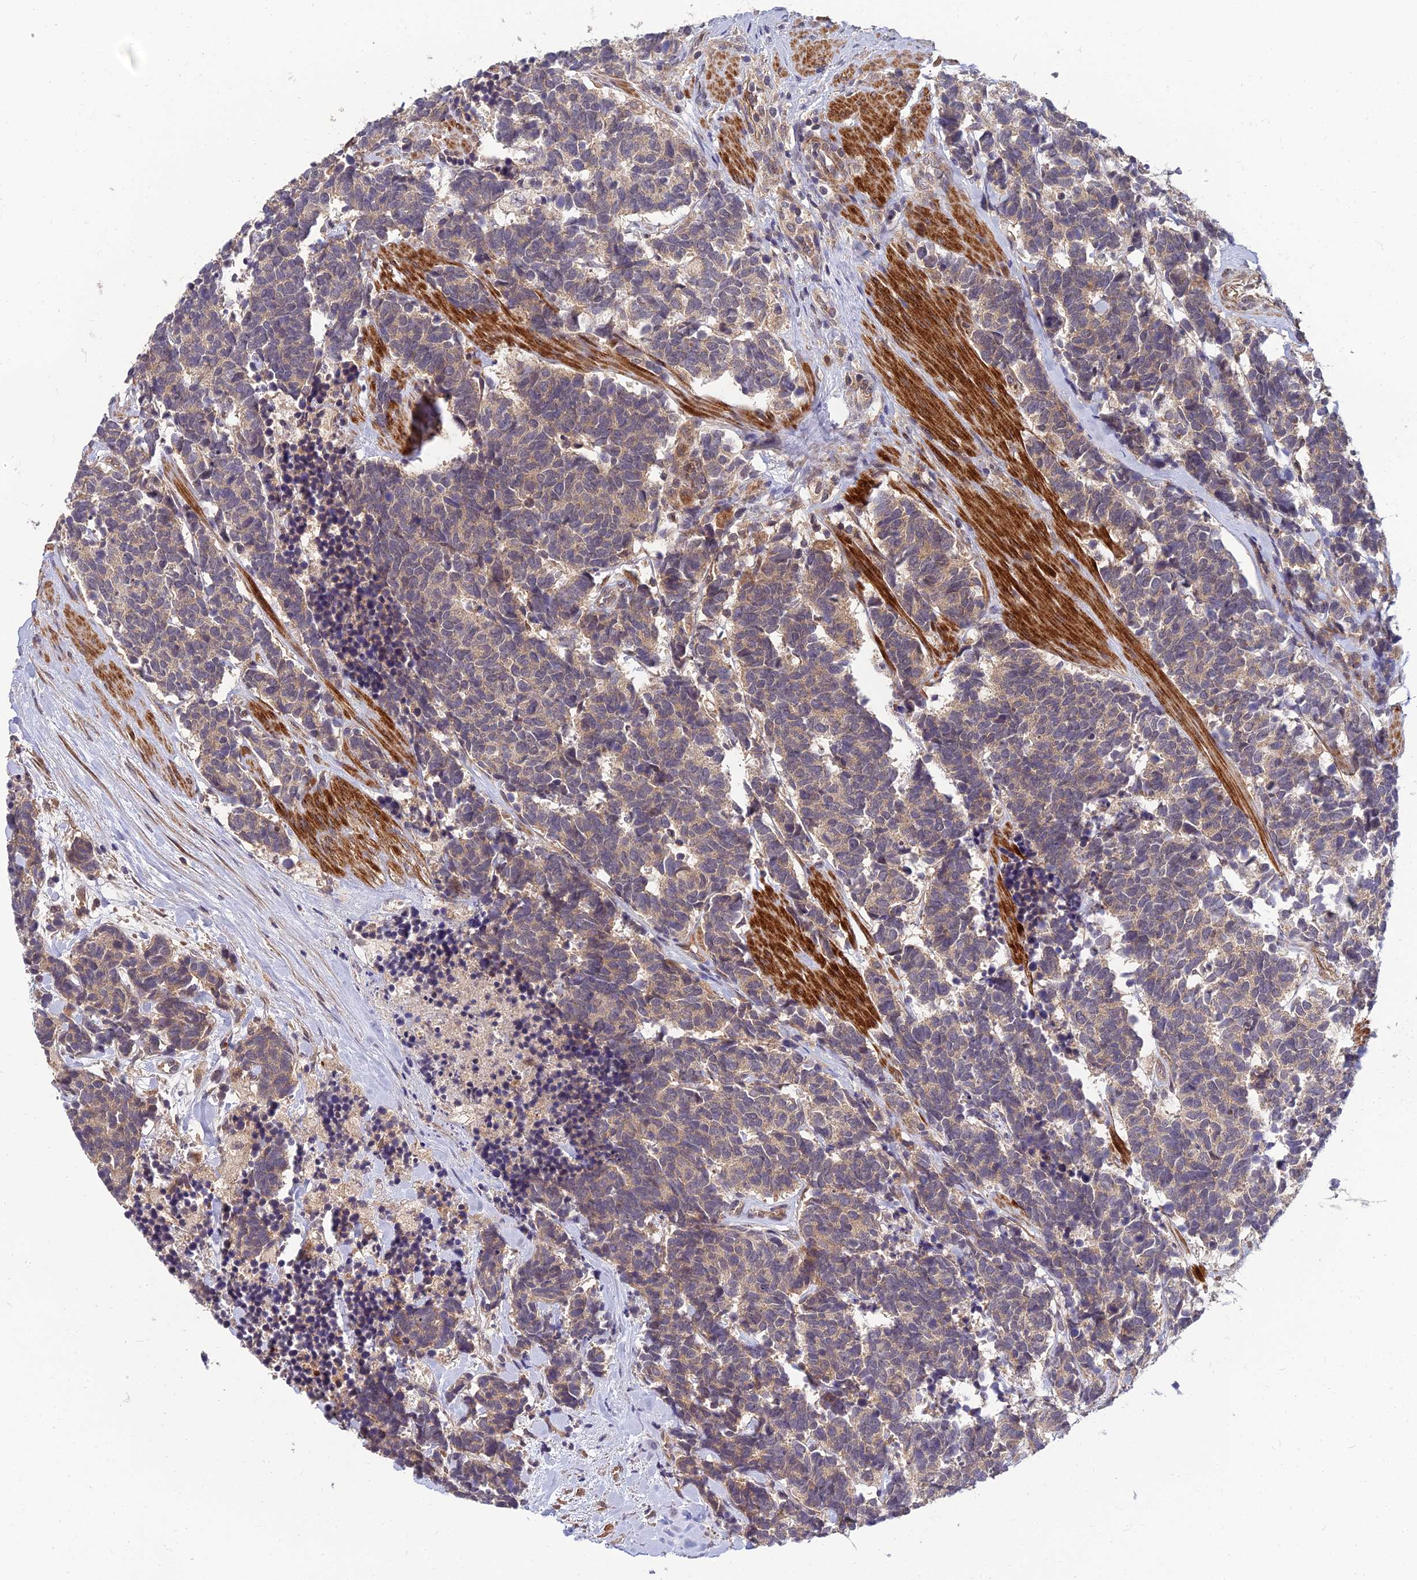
{"staining": {"intensity": "weak", "quantity": ">75%", "location": "cytoplasmic/membranous"}, "tissue": "carcinoid", "cell_type": "Tumor cells", "image_type": "cancer", "snomed": [{"axis": "morphology", "description": "Carcinoma, NOS"}, {"axis": "morphology", "description": "Carcinoid, malignant, NOS"}, {"axis": "topography", "description": "Prostate"}], "caption": "Immunohistochemistry histopathology image of neoplastic tissue: carcinoma stained using immunohistochemistry displays low levels of weak protein expression localized specifically in the cytoplasmic/membranous of tumor cells, appearing as a cytoplasmic/membranous brown color.", "gene": "NPY", "patient": {"sex": "male", "age": 57}}